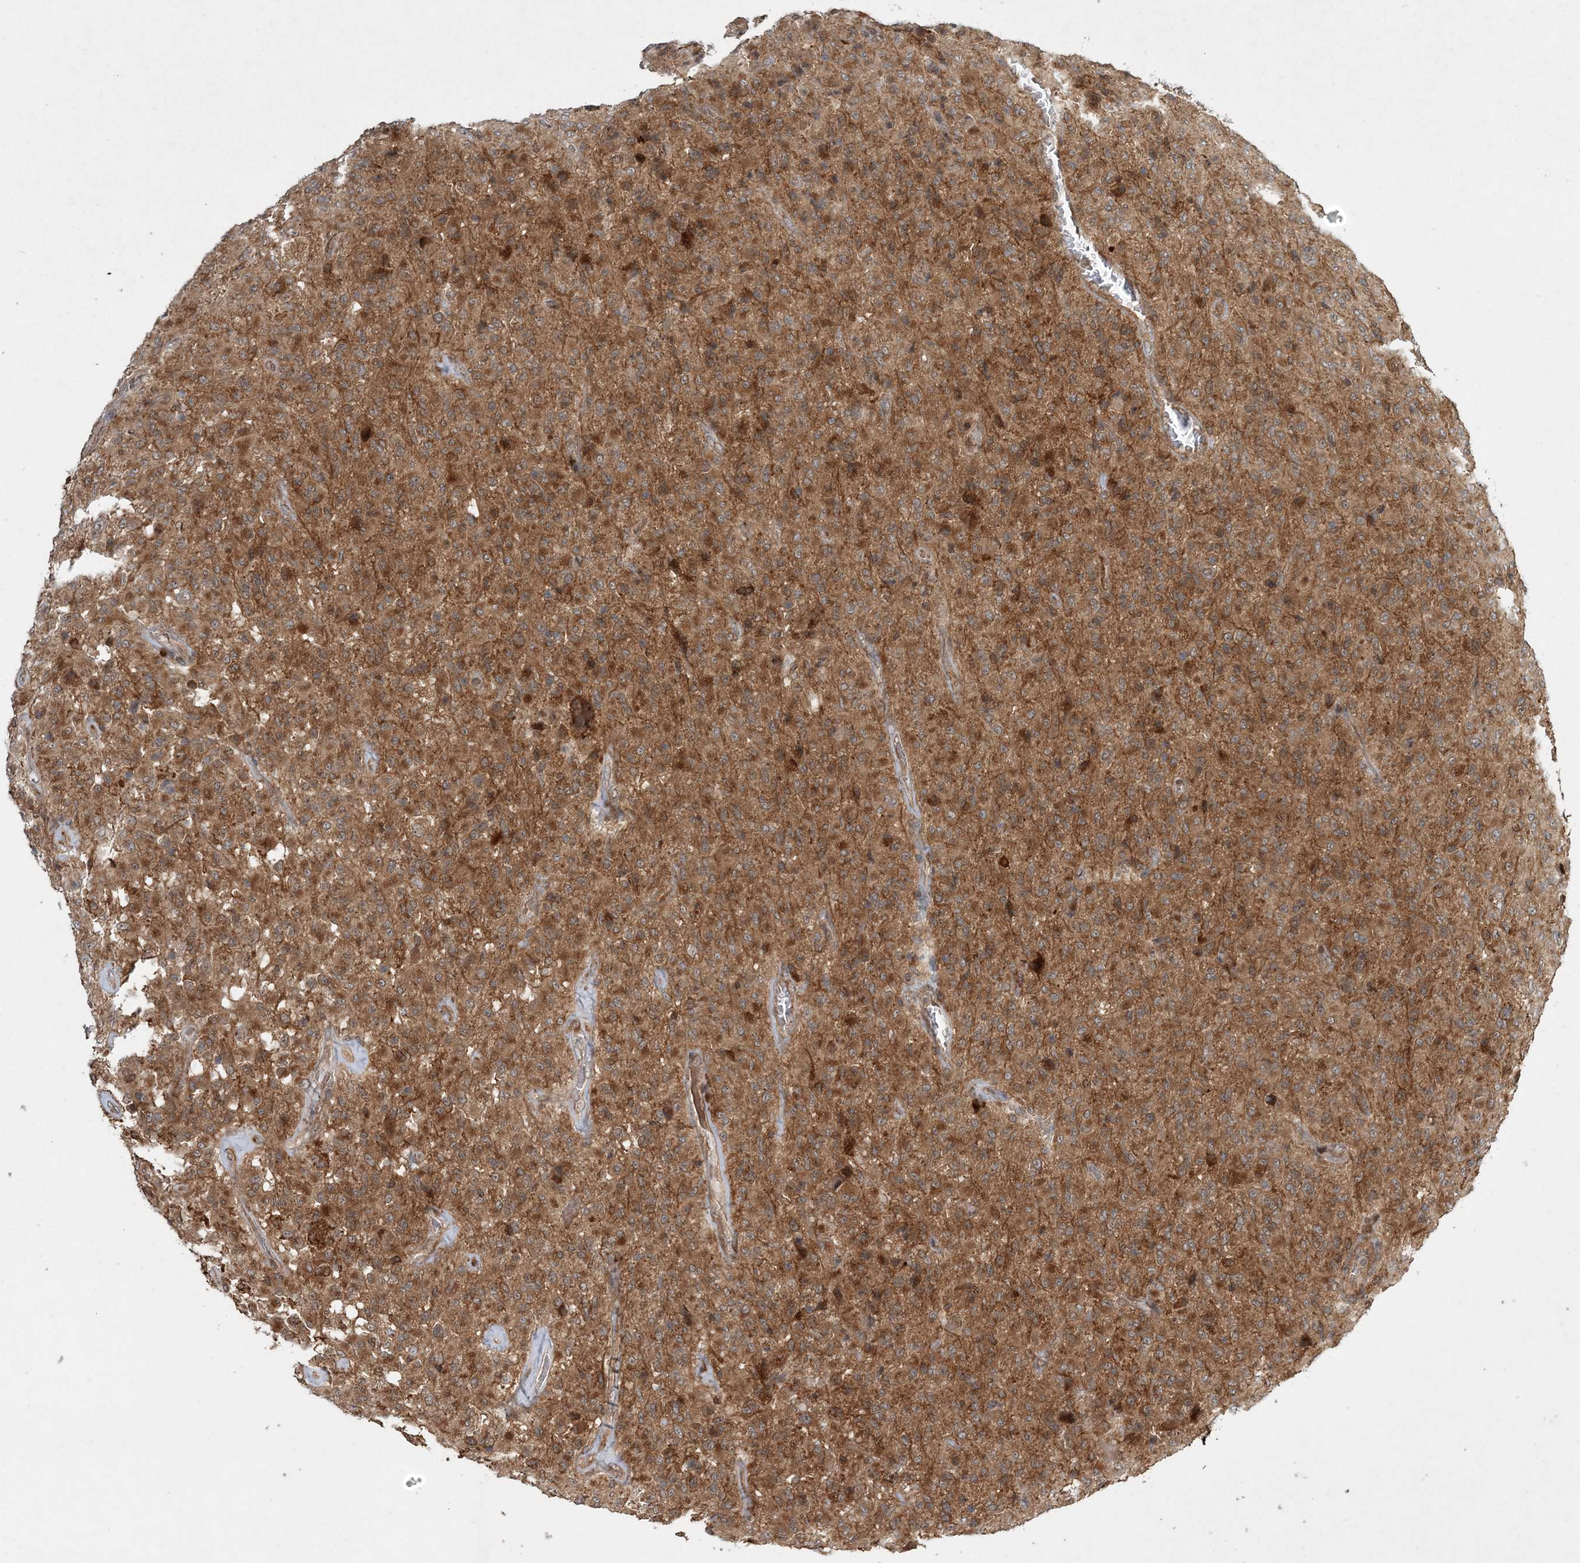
{"staining": {"intensity": "moderate", "quantity": ">75%", "location": "cytoplasmic/membranous"}, "tissue": "glioma", "cell_type": "Tumor cells", "image_type": "cancer", "snomed": [{"axis": "morphology", "description": "Glioma, malignant, High grade"}, {"axis": "topography", "description": "Brain"}], "caption": "This histopathology image reveals immunohistochemistry (IHC) staining of glioma, with medium moderate cytoplasmic/membranous staining in approximately >75% of tumor cells.", "gene": "UBTD2", "patient": {"sex": "female", "age": 57}}